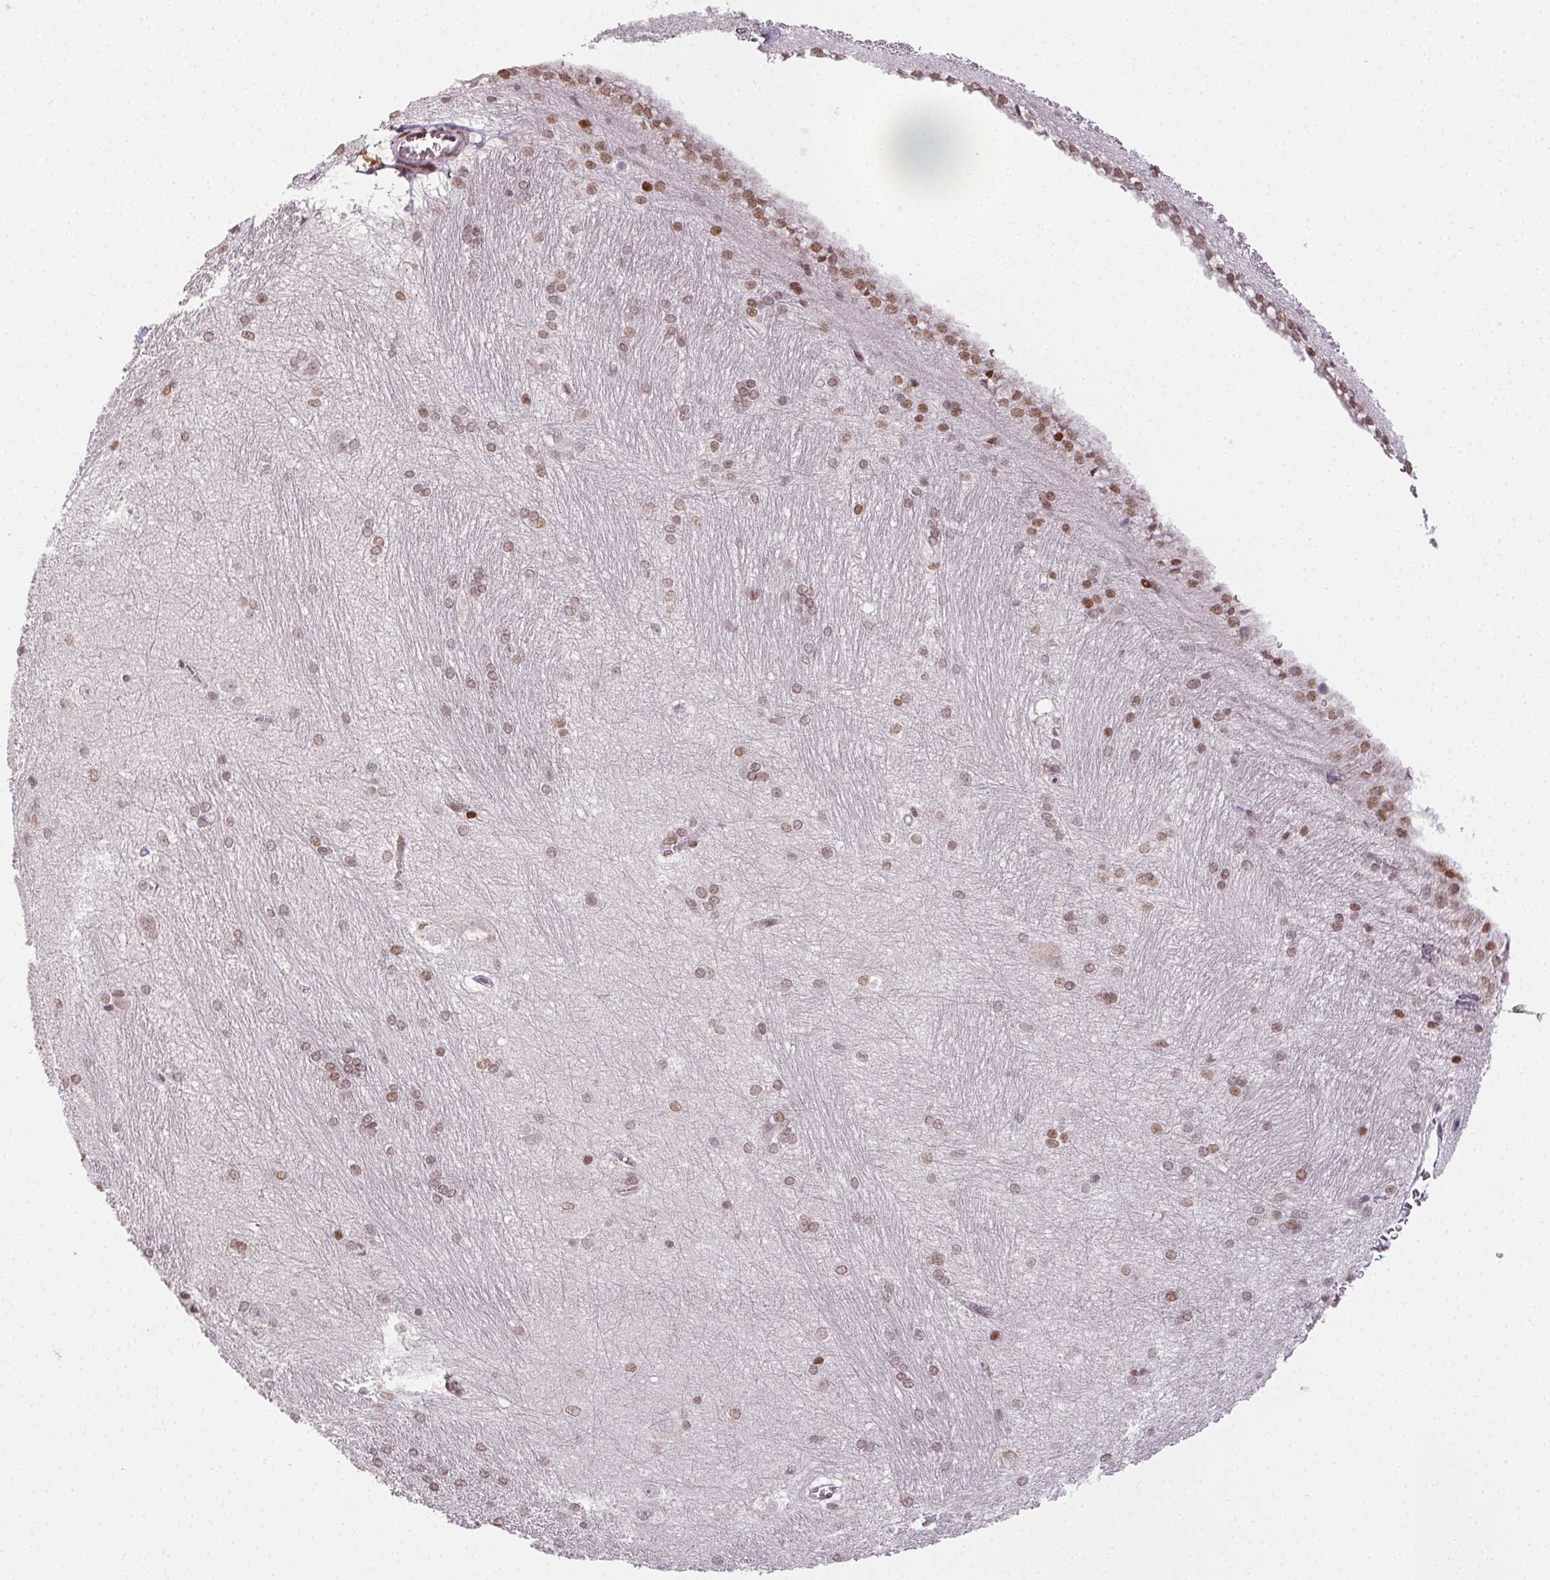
{"staining": {"intensity": "moderate", "quantity": "25%-75%", "location": "nuclear"}, "tissue": "hippocampus", "cell_type": "Glial cells", "image_type": "normal", "snomed": [{"axis": "morphology", "description": "Normal tissue, NOS"}, {"axis": "topography", "description": "Cerebral cortex"}, {"axis": "topography", "description": "Hippocampus"}], "caption": "Protein expression by immunohistochemistry exhibits moderate nuclear staining in approximately 25%-75% of glial cells in benign hippocampus.", "gene": "KMT2A", "patient": {"sex": "female", "age": 19}}